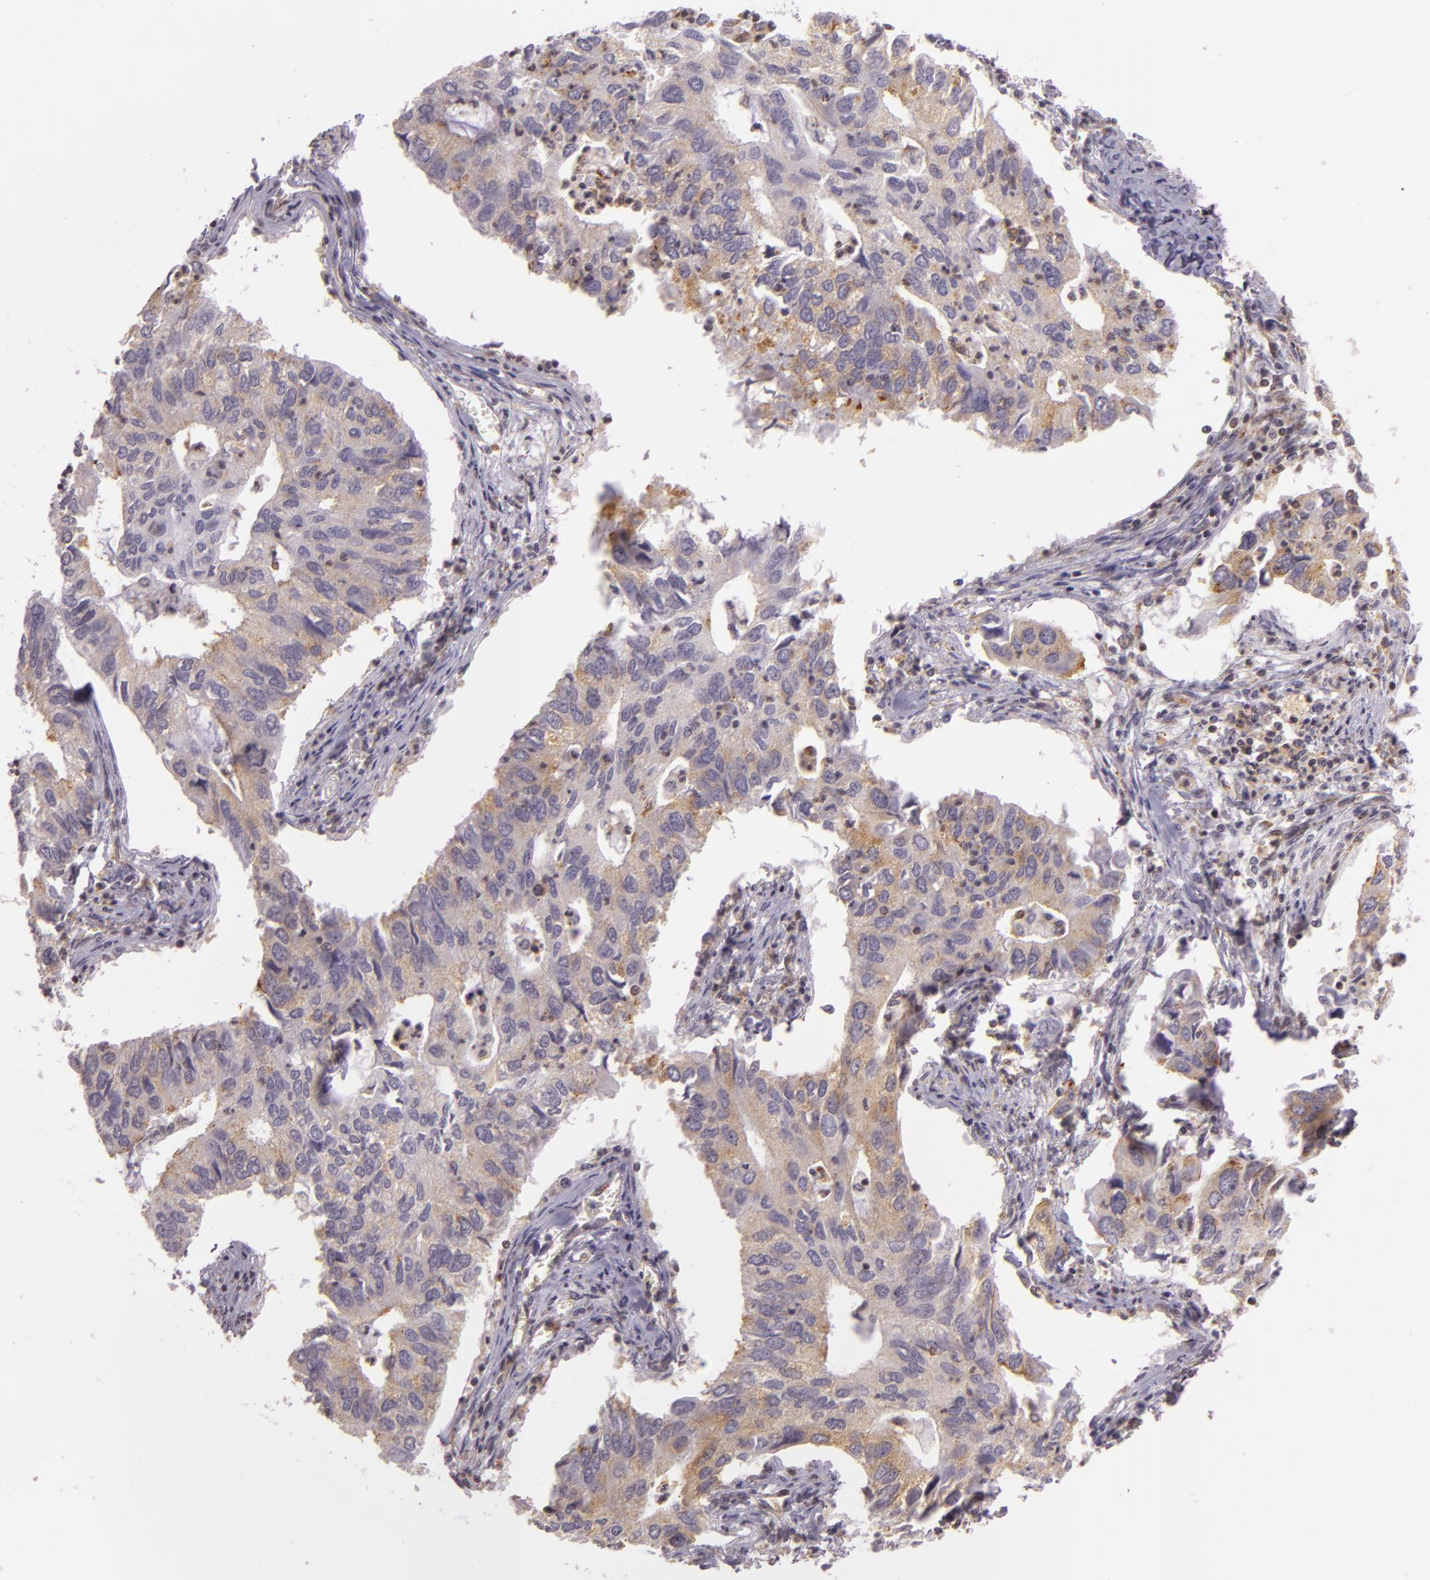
{"staining": {"intensity": "moderate", "quantity": "25%-75%", "location": "cytoplasmic/membranous"}, "tissue": "lung cancer", "cell_type": "Tumor cells", "image_type": "cancer", "snomed": [{"axis": "morphology", "description": "Adenocarcinoma, NOS"}, {"axis": "topography", "description": "Lung"}], "caption": "Immunohistochemical staining of human lung cancer (adenocarcinoma) shows medium levels of moderate cytoplasmic/membranous protein positivity in approximately 25%-75% of tumor cells. The staining was performed using DAB (3,3'-diaminobenzidine), with brown indicating positive protein expression. Nuclei are stained blue with hematoxylin.", "gene": "IMPDH1", "patient": {"sex": "male", "age": 48}}